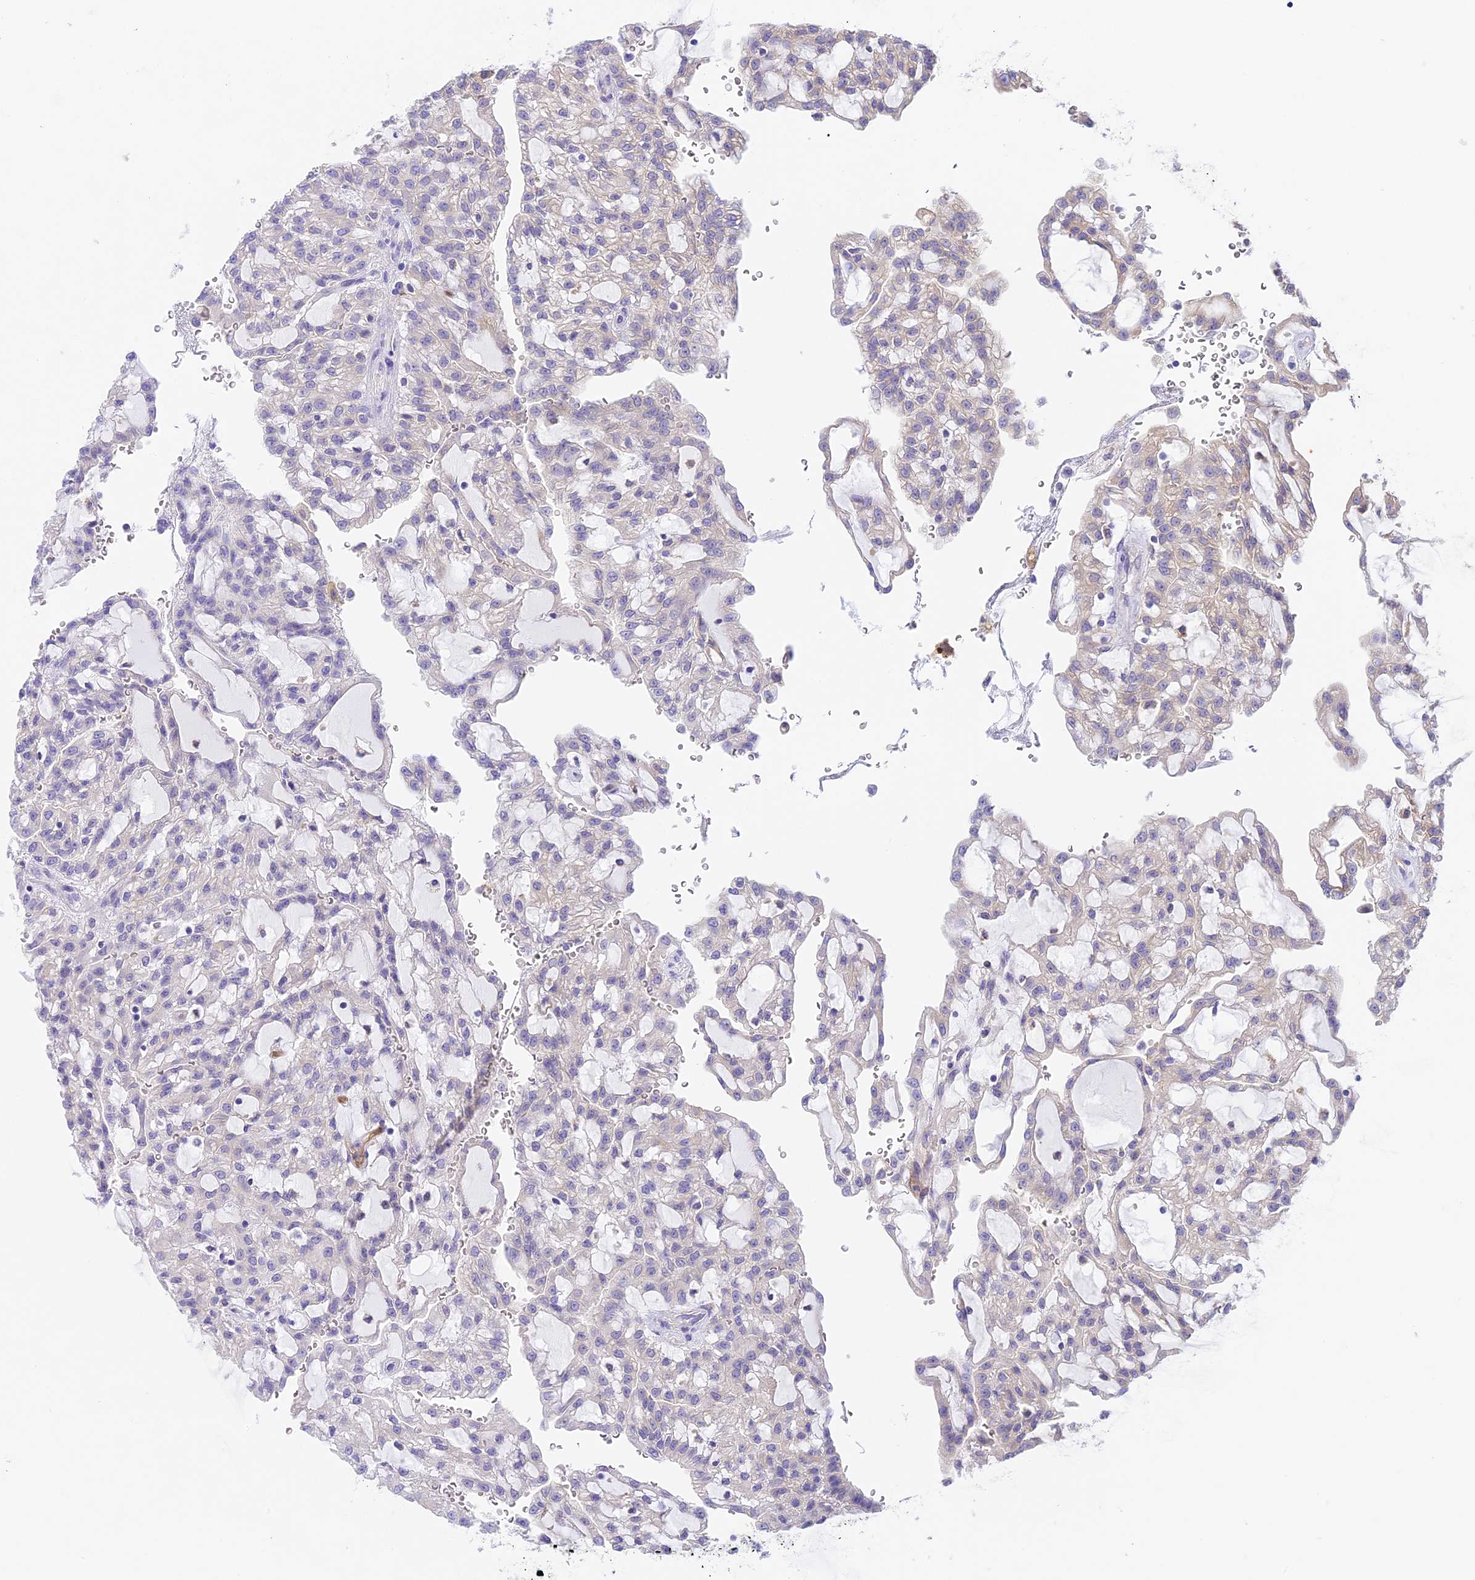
{"staining": {"intensity": "negative", "quantity": "none", "location": "none"}, "tissue": "renal cancer", "cell_type": "Tumor cells", "image_type": "cancer", "snomed": [{"axis": "morphology", "description": "Adenocarcinoma, NOS"}, {"axis": "topography", "description": "Kidney"}], "caption": "High power microscopy photomicrograph of an IHC histopathology image of adenocarcinoma (renal), revealing no significant staining in tumor cells.", "gene": "HOMER3", "patient": {"sex": "male", "age": 63}}